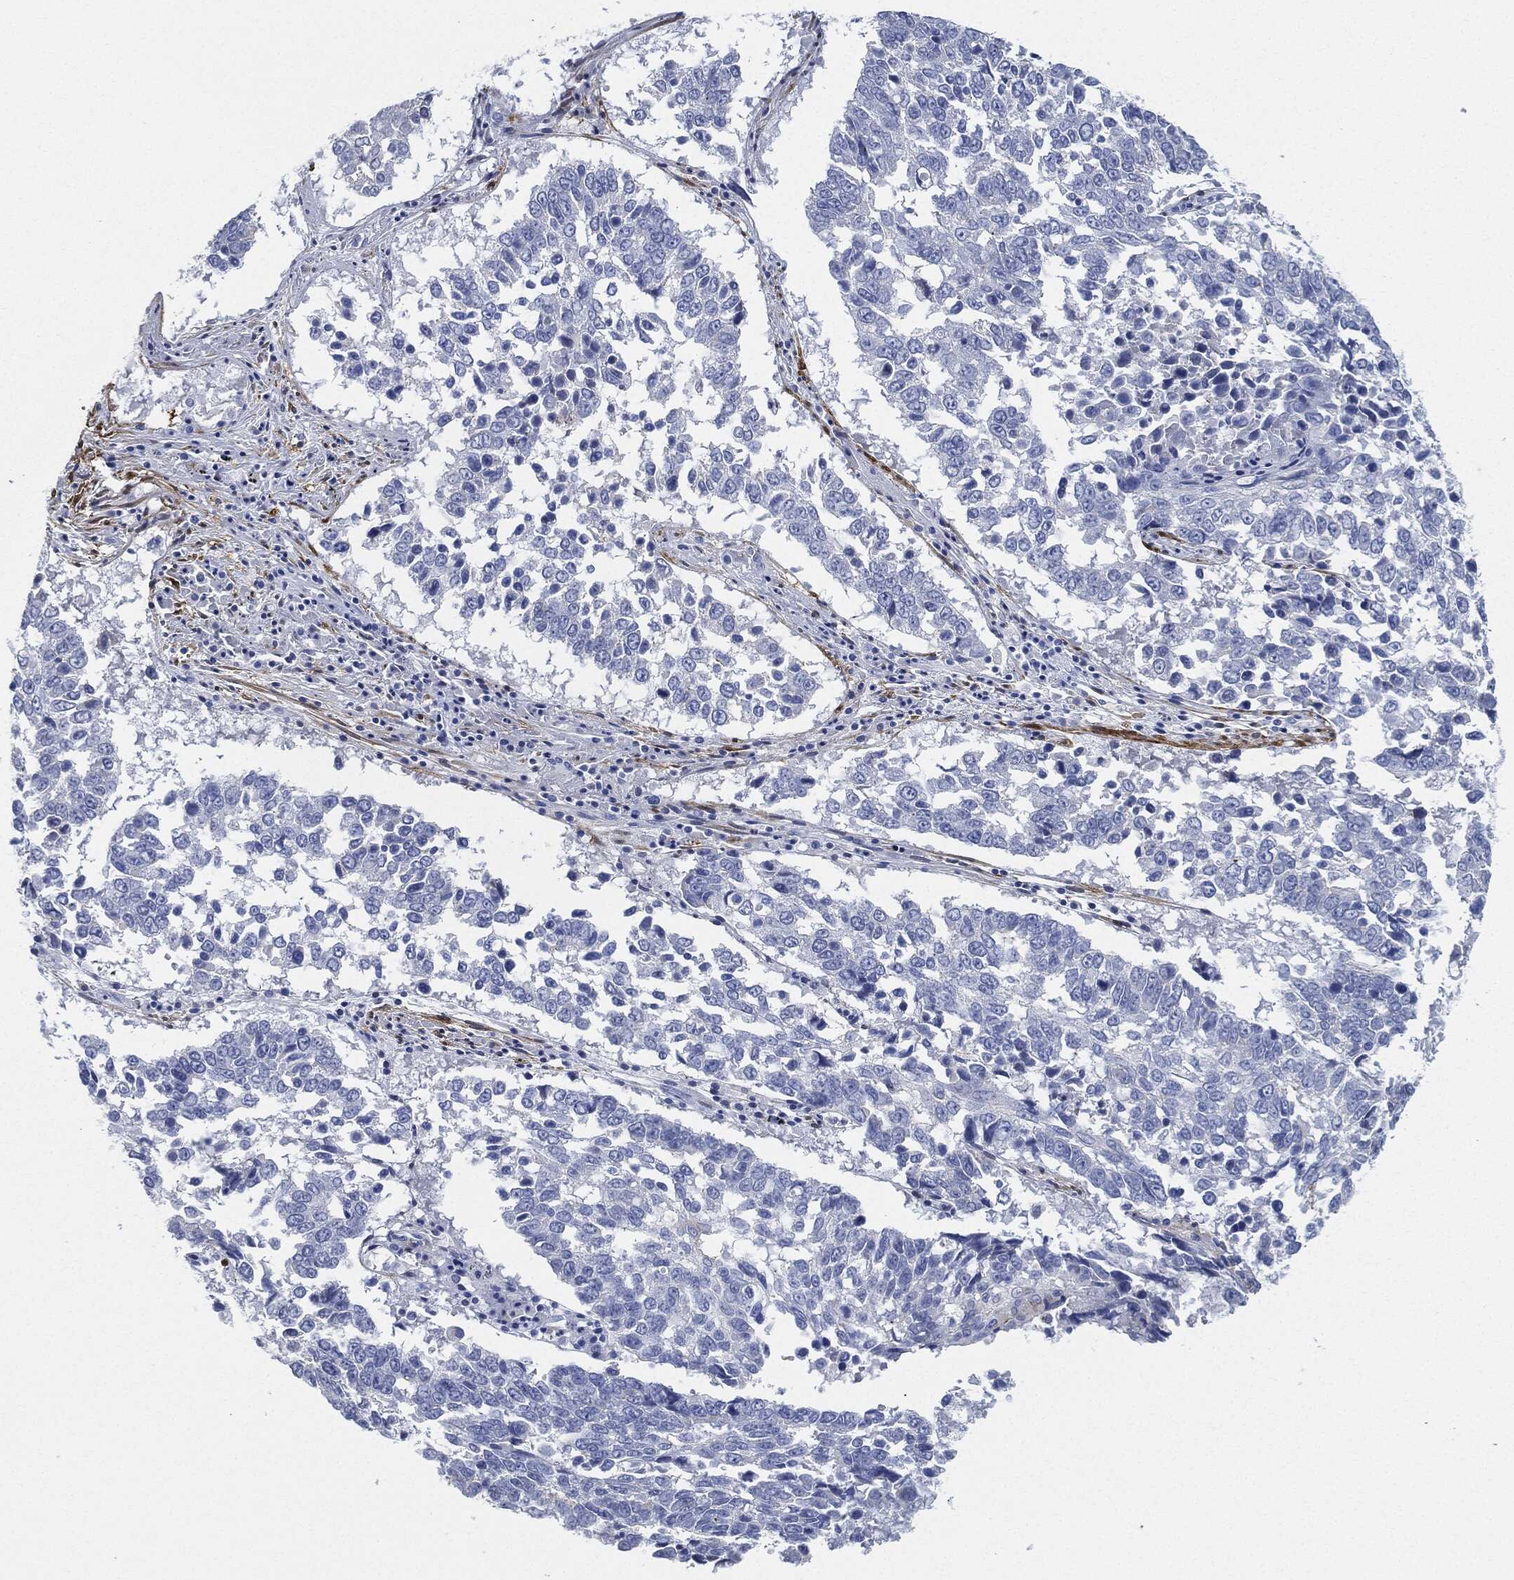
{"staining": {"intensity": "negative", "quantity": "none", "location": "none"}, "tissue": "lung cancer", "cell_type": "Tumor cells", "image_type": "cancer", "snomed": [{"axis": "morphology", "description": "Squamous cell carcinoma, NOS"}, {"axis": "topography", "description": "Lung"}], "caption": "DAB (3,3'-diaminobenzidine) immunohistochemical staining of human lung cancer (squamous cell carcinoma) exhibits no significant staining in tumor cells.", "gene": "TAGLN", "patient": {"sex": "male", "age": 82}}